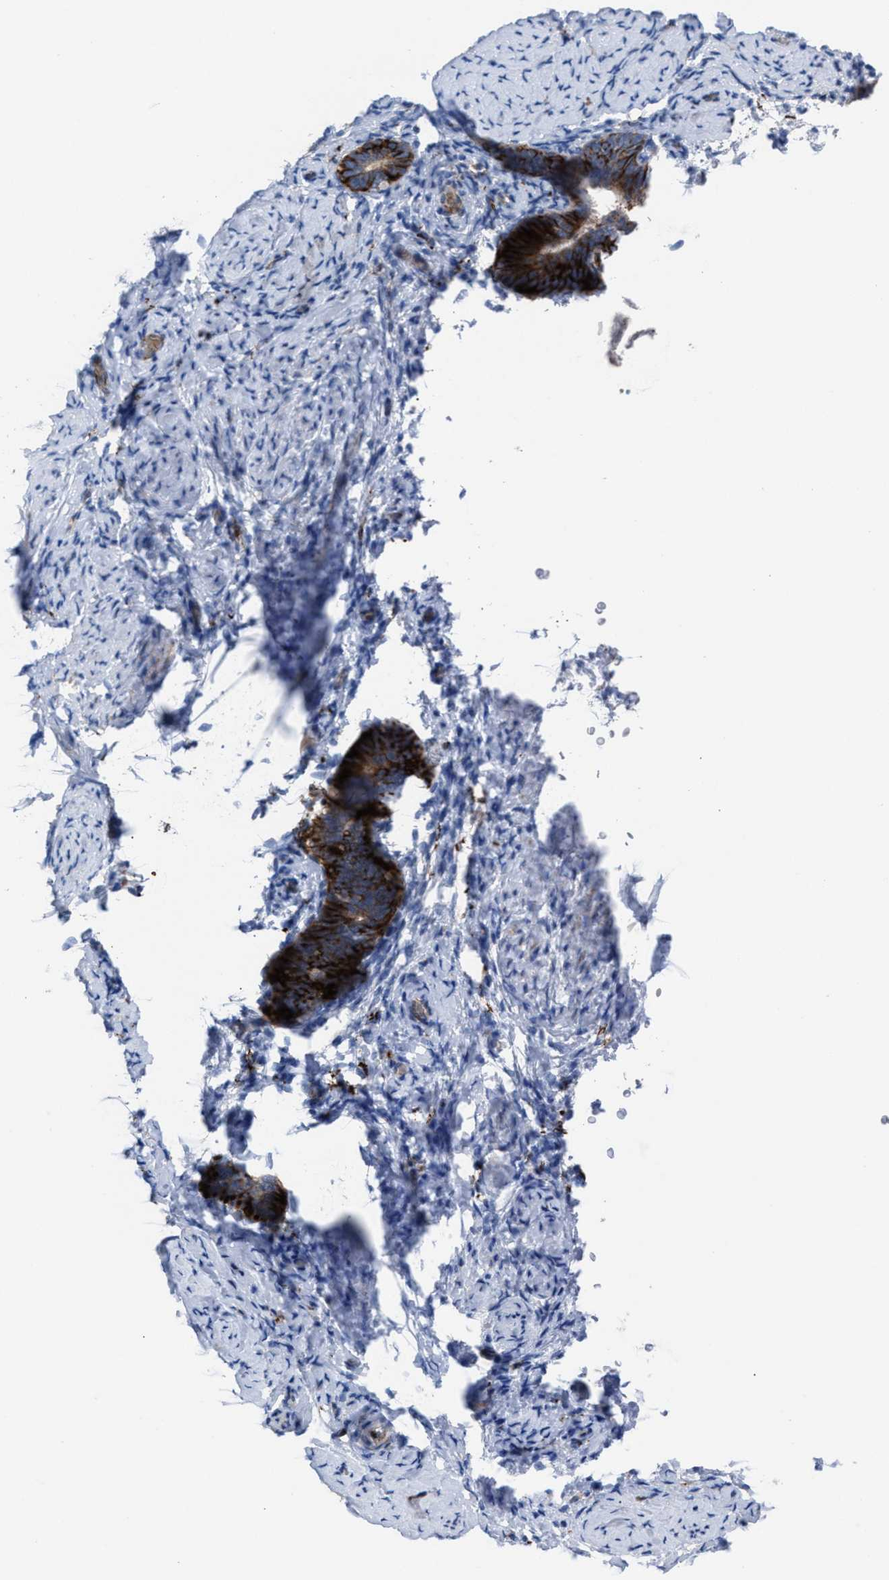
{"staining": {"intensity": "negative", "quantity": "none", "location": "none"}, "tissue": "endometrium", "cell_type": "Cells in endometrial stroma", "image_type": "normal", "snomed": [{"axis": "morphology", "description": "Normal tissue, NOS"}, {"axis": "topography", "description": "Endometrium"}], "caption": "Normal endometrium was stained to show a protein in brown. There is no significant staining in cells in endometrial stroma. Brightfield microscopy of immunohistochemistry stained with DAB (brown) and hematoxylin (blue), captured at high magnification.", "gene": "SLC47A1", "patient": {"sex": "female", "age": 51}}